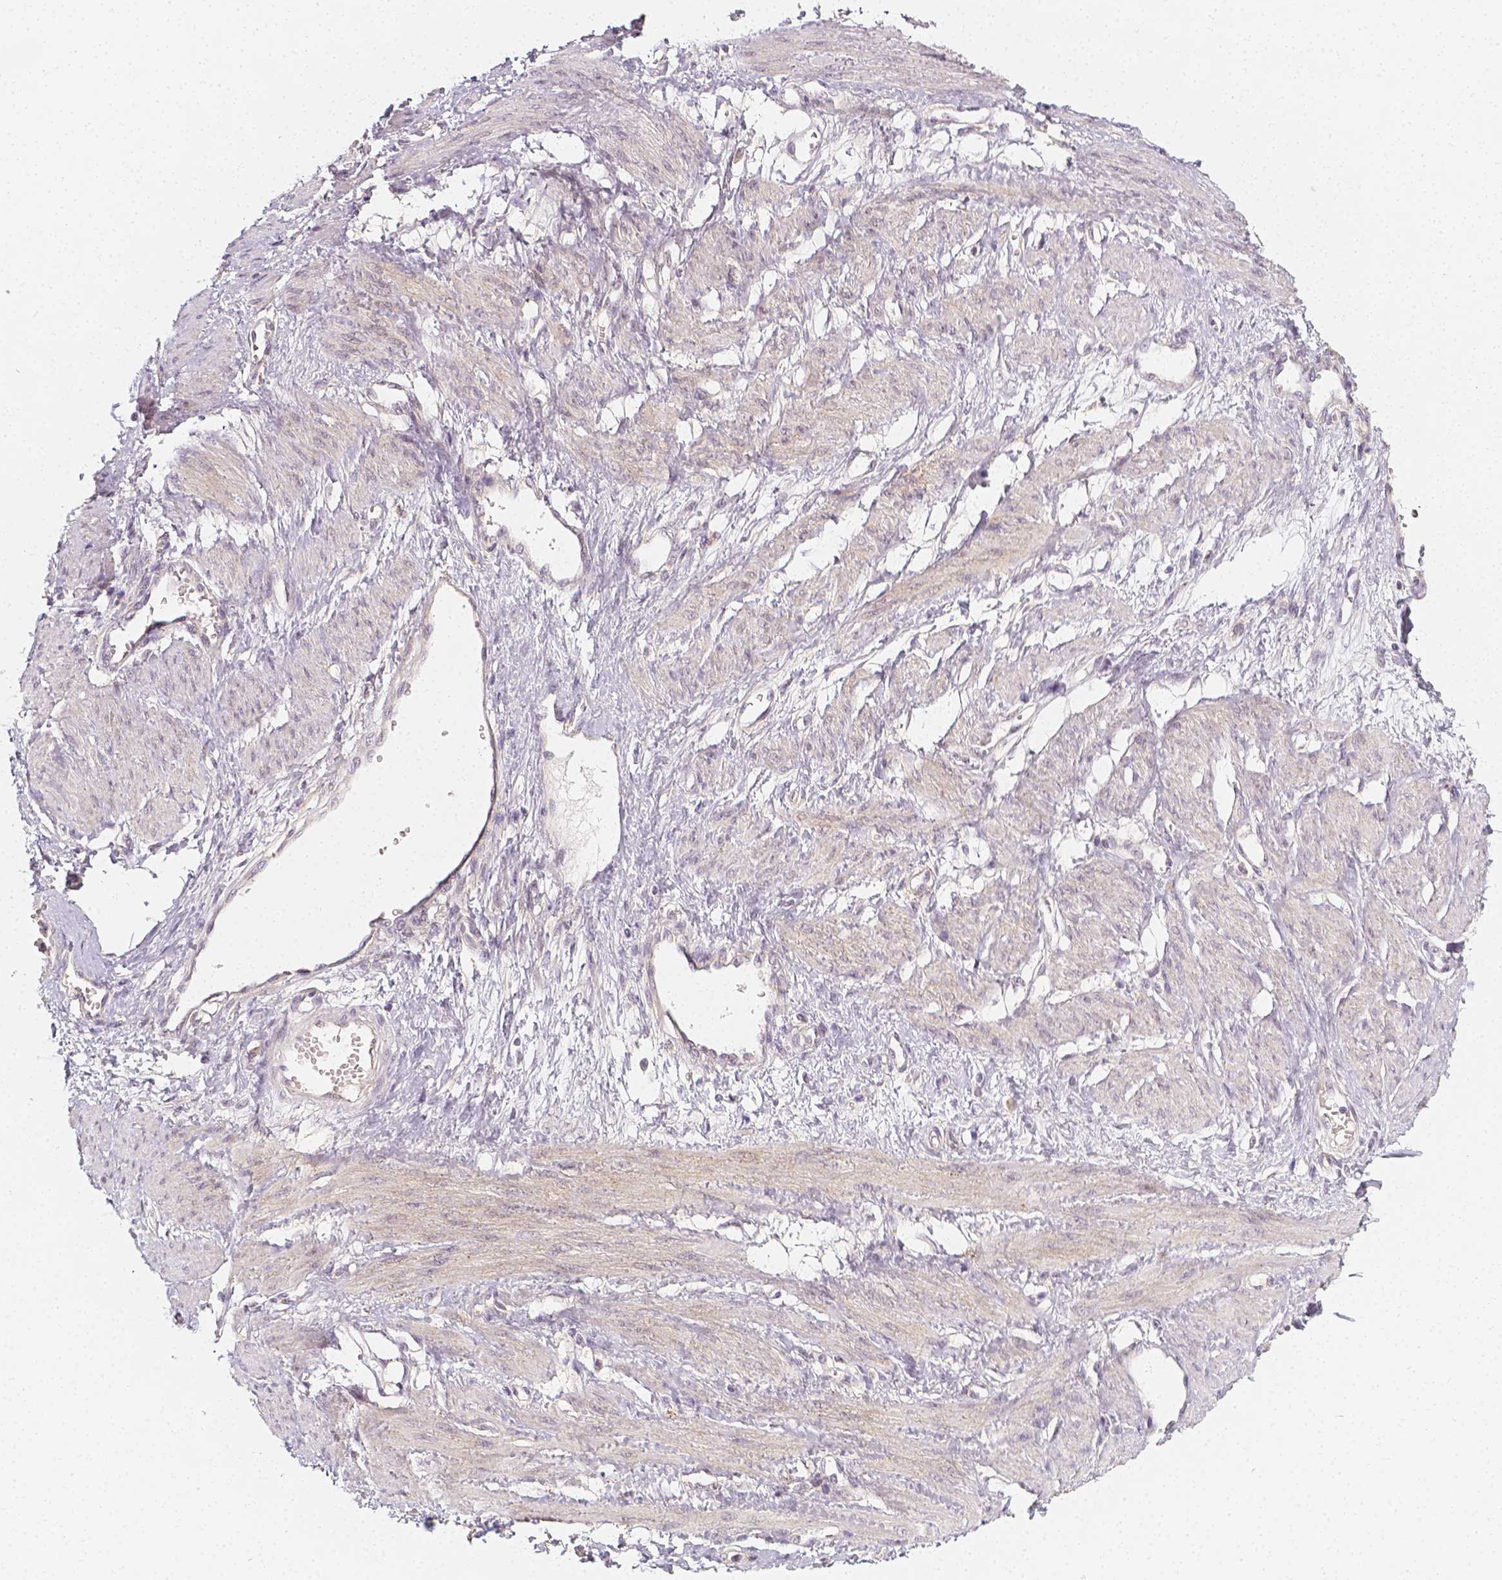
{"staining": {"intensity": "weak", "quantity": "<25%", "location": "cytoplasmic/membranous"}, "tissue": "smooth muscle", "cell_type": "Smooth muscle cells", "image_type": "normal", "snomed": [{"axis": "morphology", "description": "Normal tissue, NOS"}, {"axis": "topography", "description": "Smooth muscle"}, {"axis": "topography", "description": "Uterus"}], "caption": "DAB immunohistochemical staining of normal smooth muscle shows no significant expression in smooth muscle cells. (Immunohistochemistry, brightfield microscopy, high magnification).", "gene": "THY1", "patient": {"sex": "female", "age": 39}}